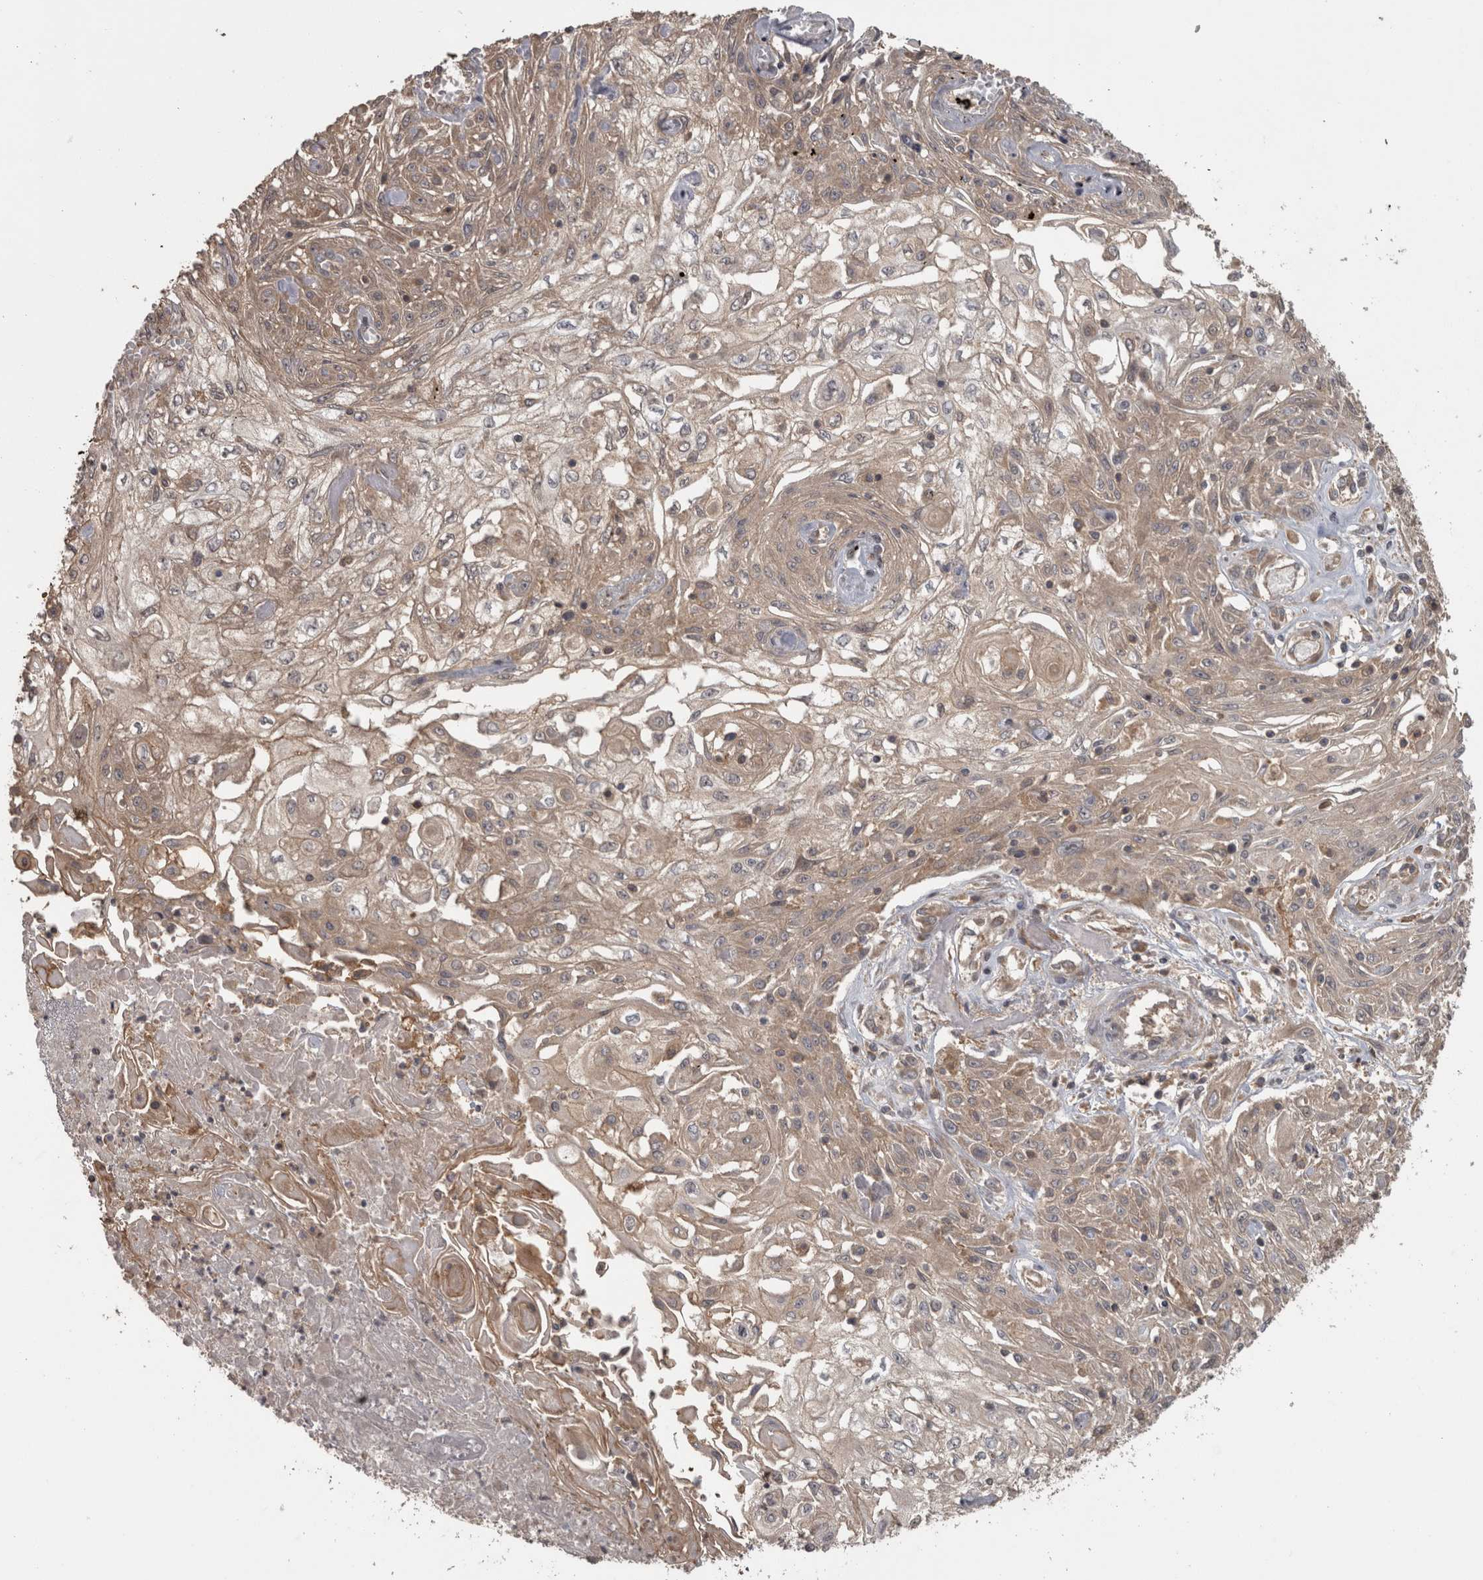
{"staining": {"intensity": "weak", "quantity": ">75%", "location": "cytoplasmic/membranous"}, "tissue": "skin cancer", "cell_type": "Tumor cells", "image_type": "cancer", "snomed": [{"axis": "morphology", "description": "Squamous cell carcinoma, NOS"}, {"axis": "morphology", "description": "Squamous cell carcinoma, metastatic, NOS"}, {"axis": "topography", "description": "Skin"}, {"axis": "topography", "description": "Lymph node"}], "caption": "Weak cytoplasmic/membranous protein staining is appreciated in approximately >75% of tumor cells in skin cancer (metastatic squamous cell carcinoma). The protein of interest is stained brown, and the nuclei are stained in blue (DAB (3,3'-diaminobenzidine) IHC with brightfield microscopy, high magnification).", "gene": "MICU3", "patient": {"sex": "male", "age": 75}}